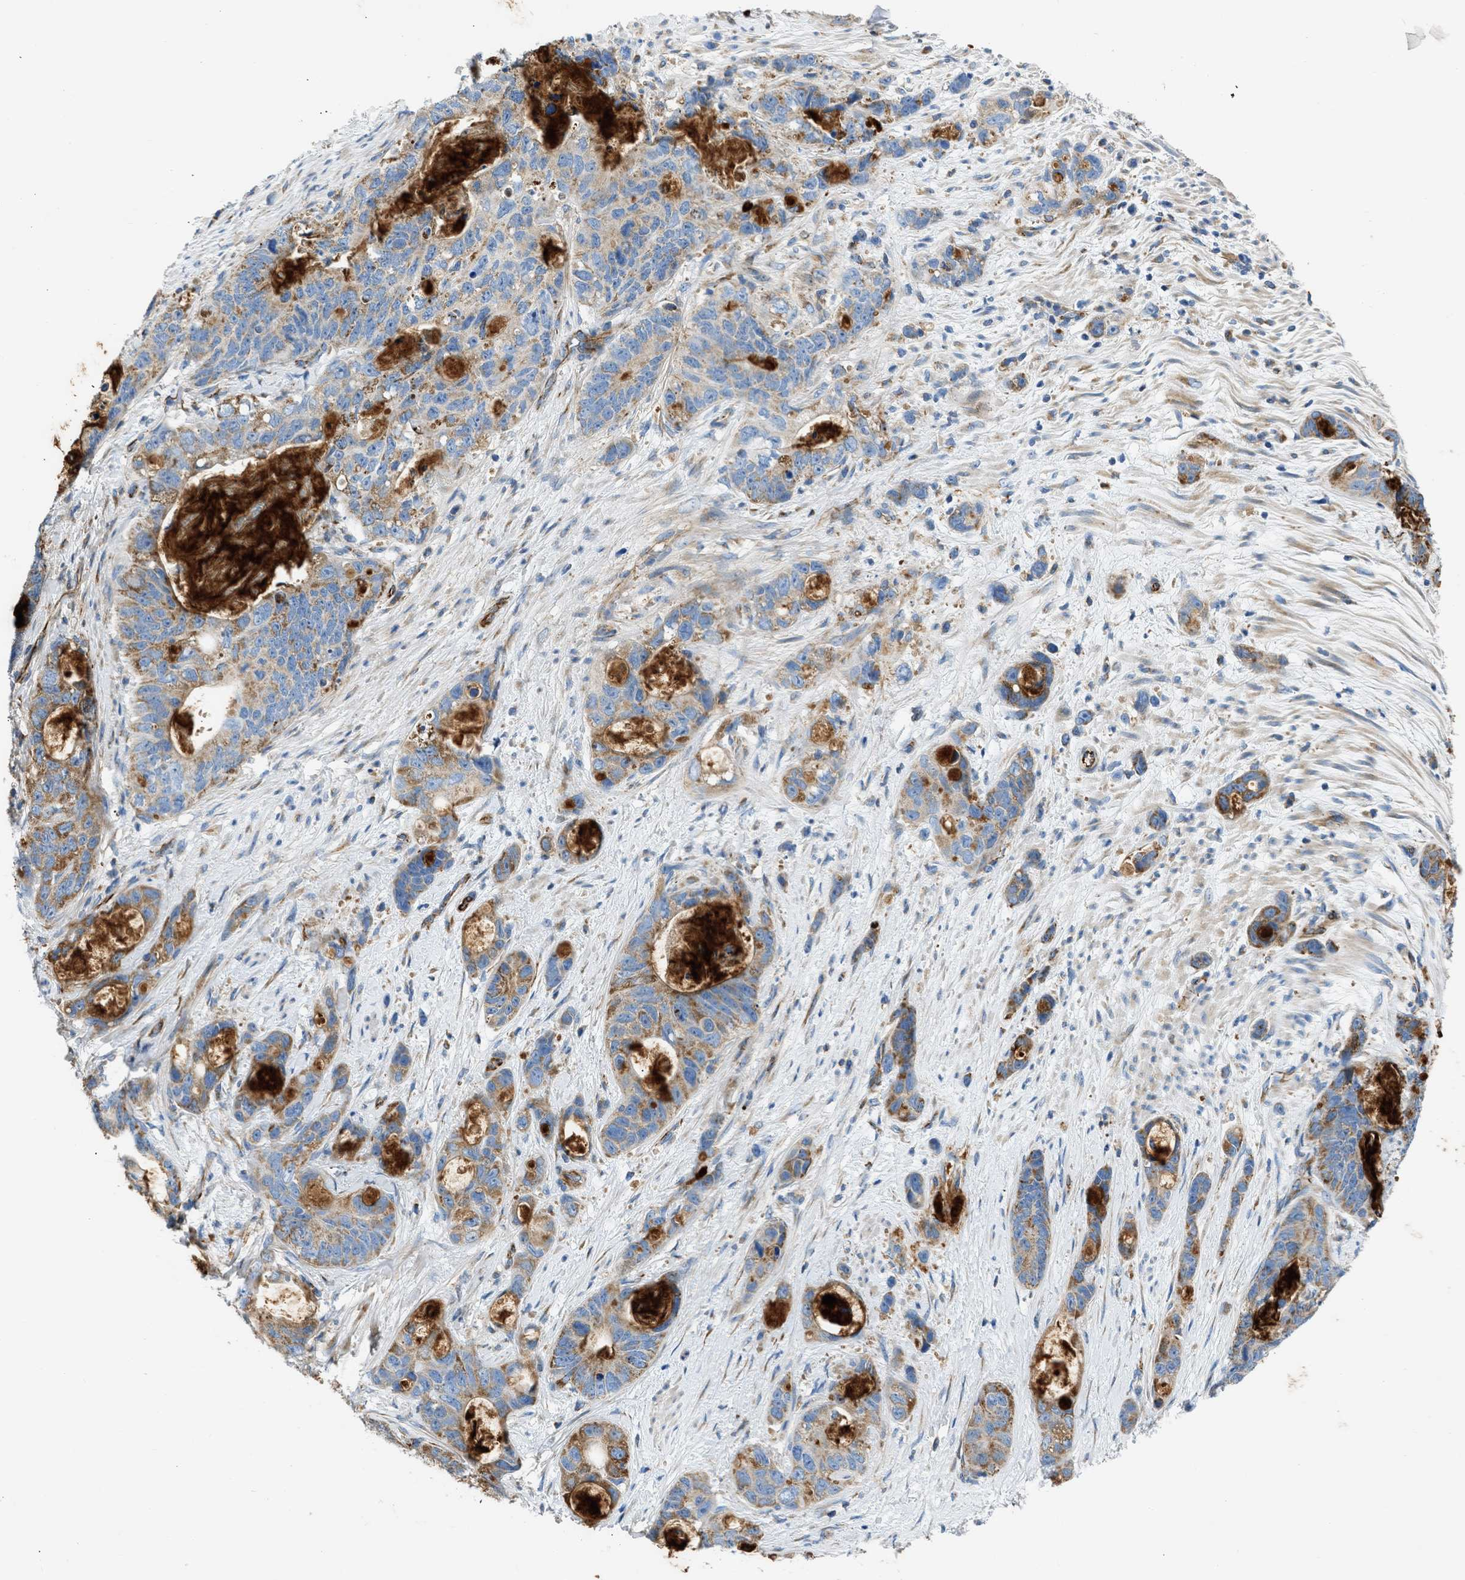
{"staining": {"intensity": "moderate", "quantity": ">75%", "location": "cytoplasmic/membranous"}, "tissue": "stomach cancer", "cell_type": "Tumor cells", "image_type": "cancer", "snomed": [{"axis": "morphology", "description": "Normal tissue, NOS"}, {"axis": "morphology", "description": "Adenocarcinoma, NOS"}, {"axis": "topography", "description": "Stomach"}], "caption": "Immunohistochemical staining of adenocarcinoma (stomach) shows moderate cytoplasmic/membranous protein expression in about >75% of tumor cells.", "gene": "ULK4", "patient": {"sex": "female", "age": 89}}